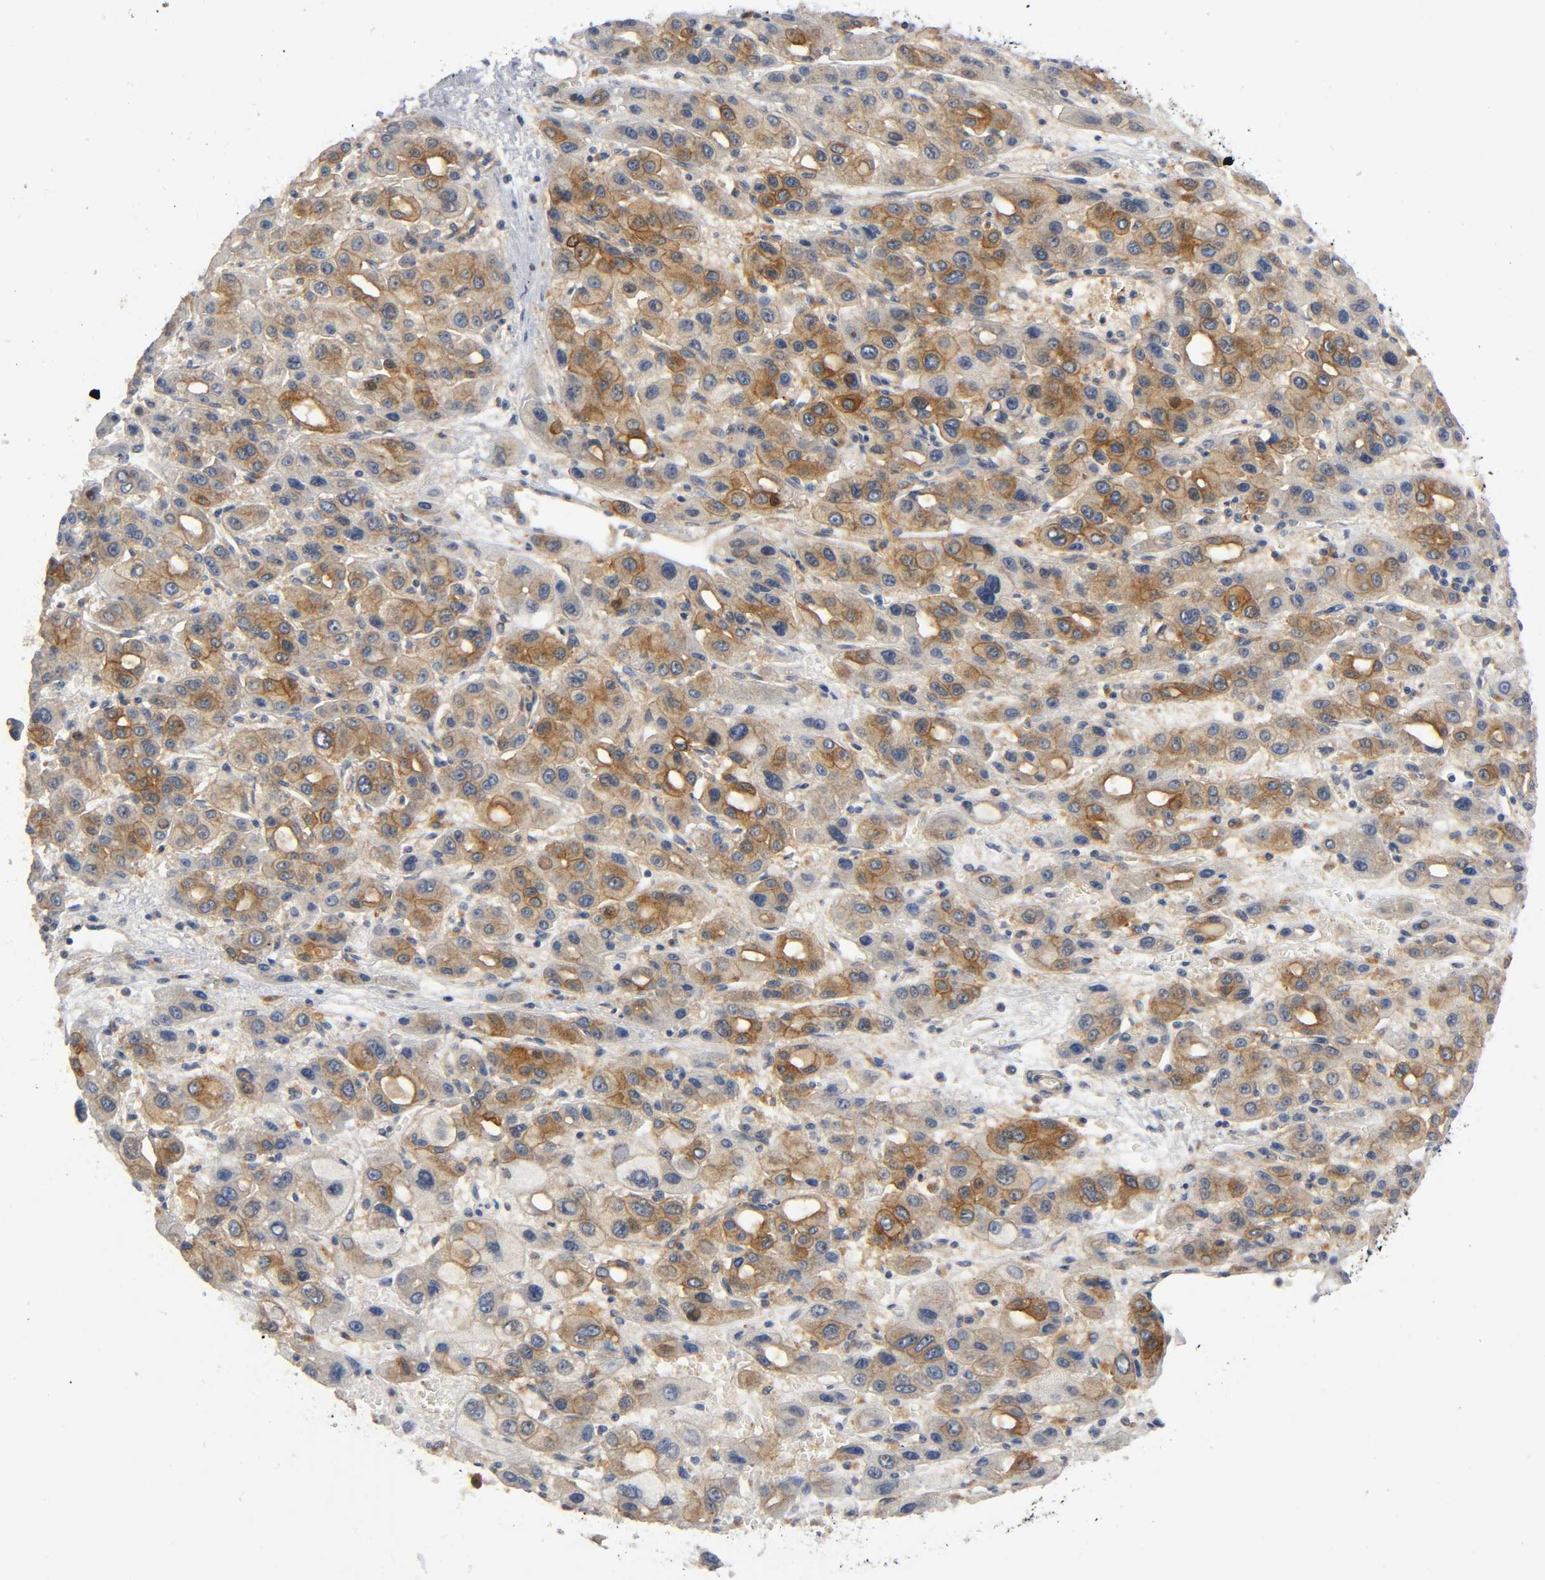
{"staining": {"intensity": "moderate", "quantity": ">75%", "location": "cytoplasmic/membranous"}, "tissue": "liver cancer", "cell_type": "Tumor cells", "image_type": "cancer", "snomed": [{"axis": "morphology", "description": "Carcinoma, Hepatocellular, NOS"}, {"axis": "topography", "description": "Liver"}], "caption": "Moderate cytoplasmic/membranous protein expression is identified in about >75% of tumor cells in liver hepatocellular carcinoma.", "gene": "HDAC6", "patient": {"sex": "male", "age": 55}}